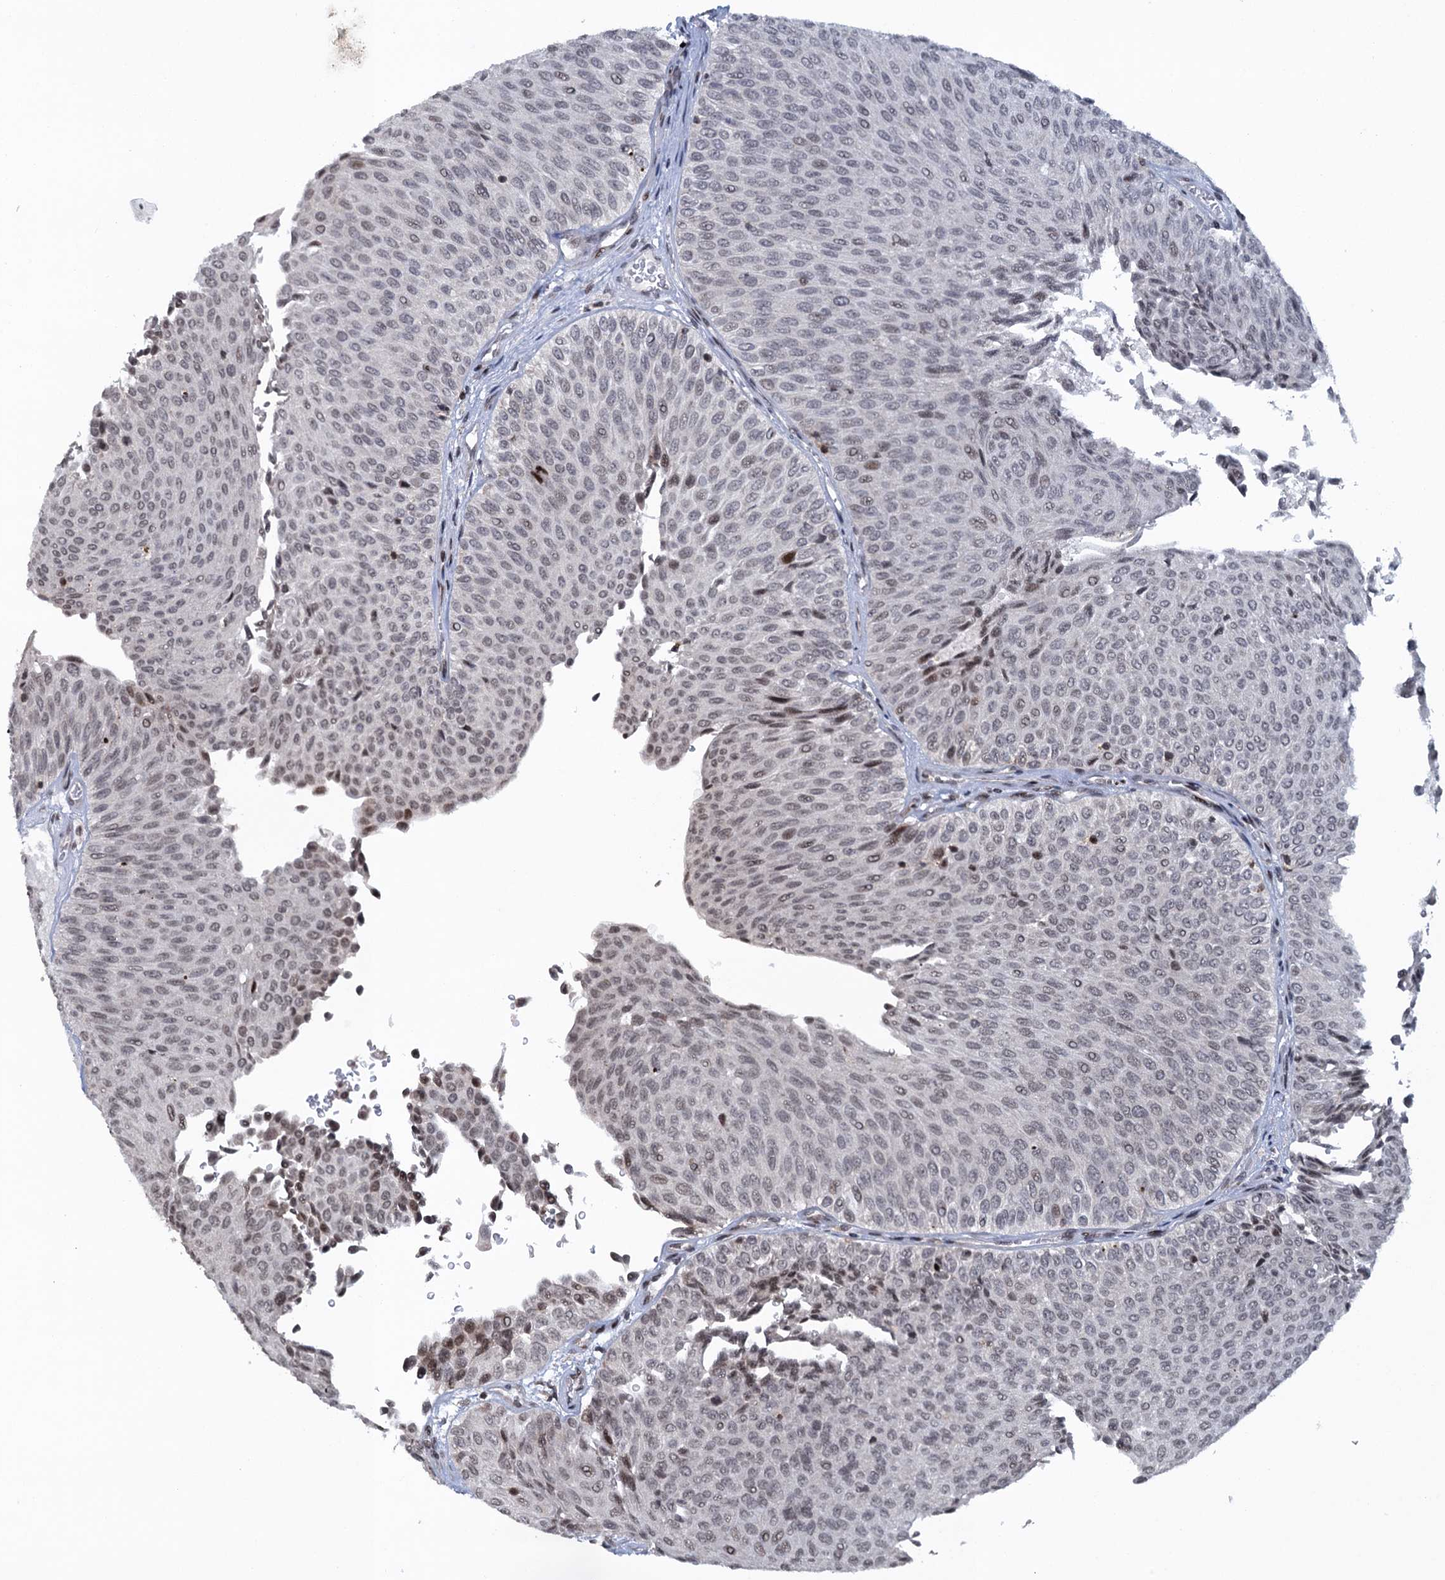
{"staining": {"intensity": "weak", "quantity": "<25%", "location": "nuclear"}, "tissue": "urothelial cancer", "cell_type": "Tumor cells", "image_type": "cancer", "snomed": [{"axis": "morphology", "description": "Urothelial carcinoma, Low grade"}, {"axis": "topography", "description": "Urinary bladder"}], "caption": "Micrograph shows no significant protein expression in tumor cells of urothelial carcinoma (low-grade). The staining was performed using DAB (3,3'-diaminobenzidine) to visualize the protein expression in brown, while the nuclei were stained in blue with hematoxylin (Magnification: 20x).", "gene": "FYB1", "patient": {"sex": "male", "age": 78}}